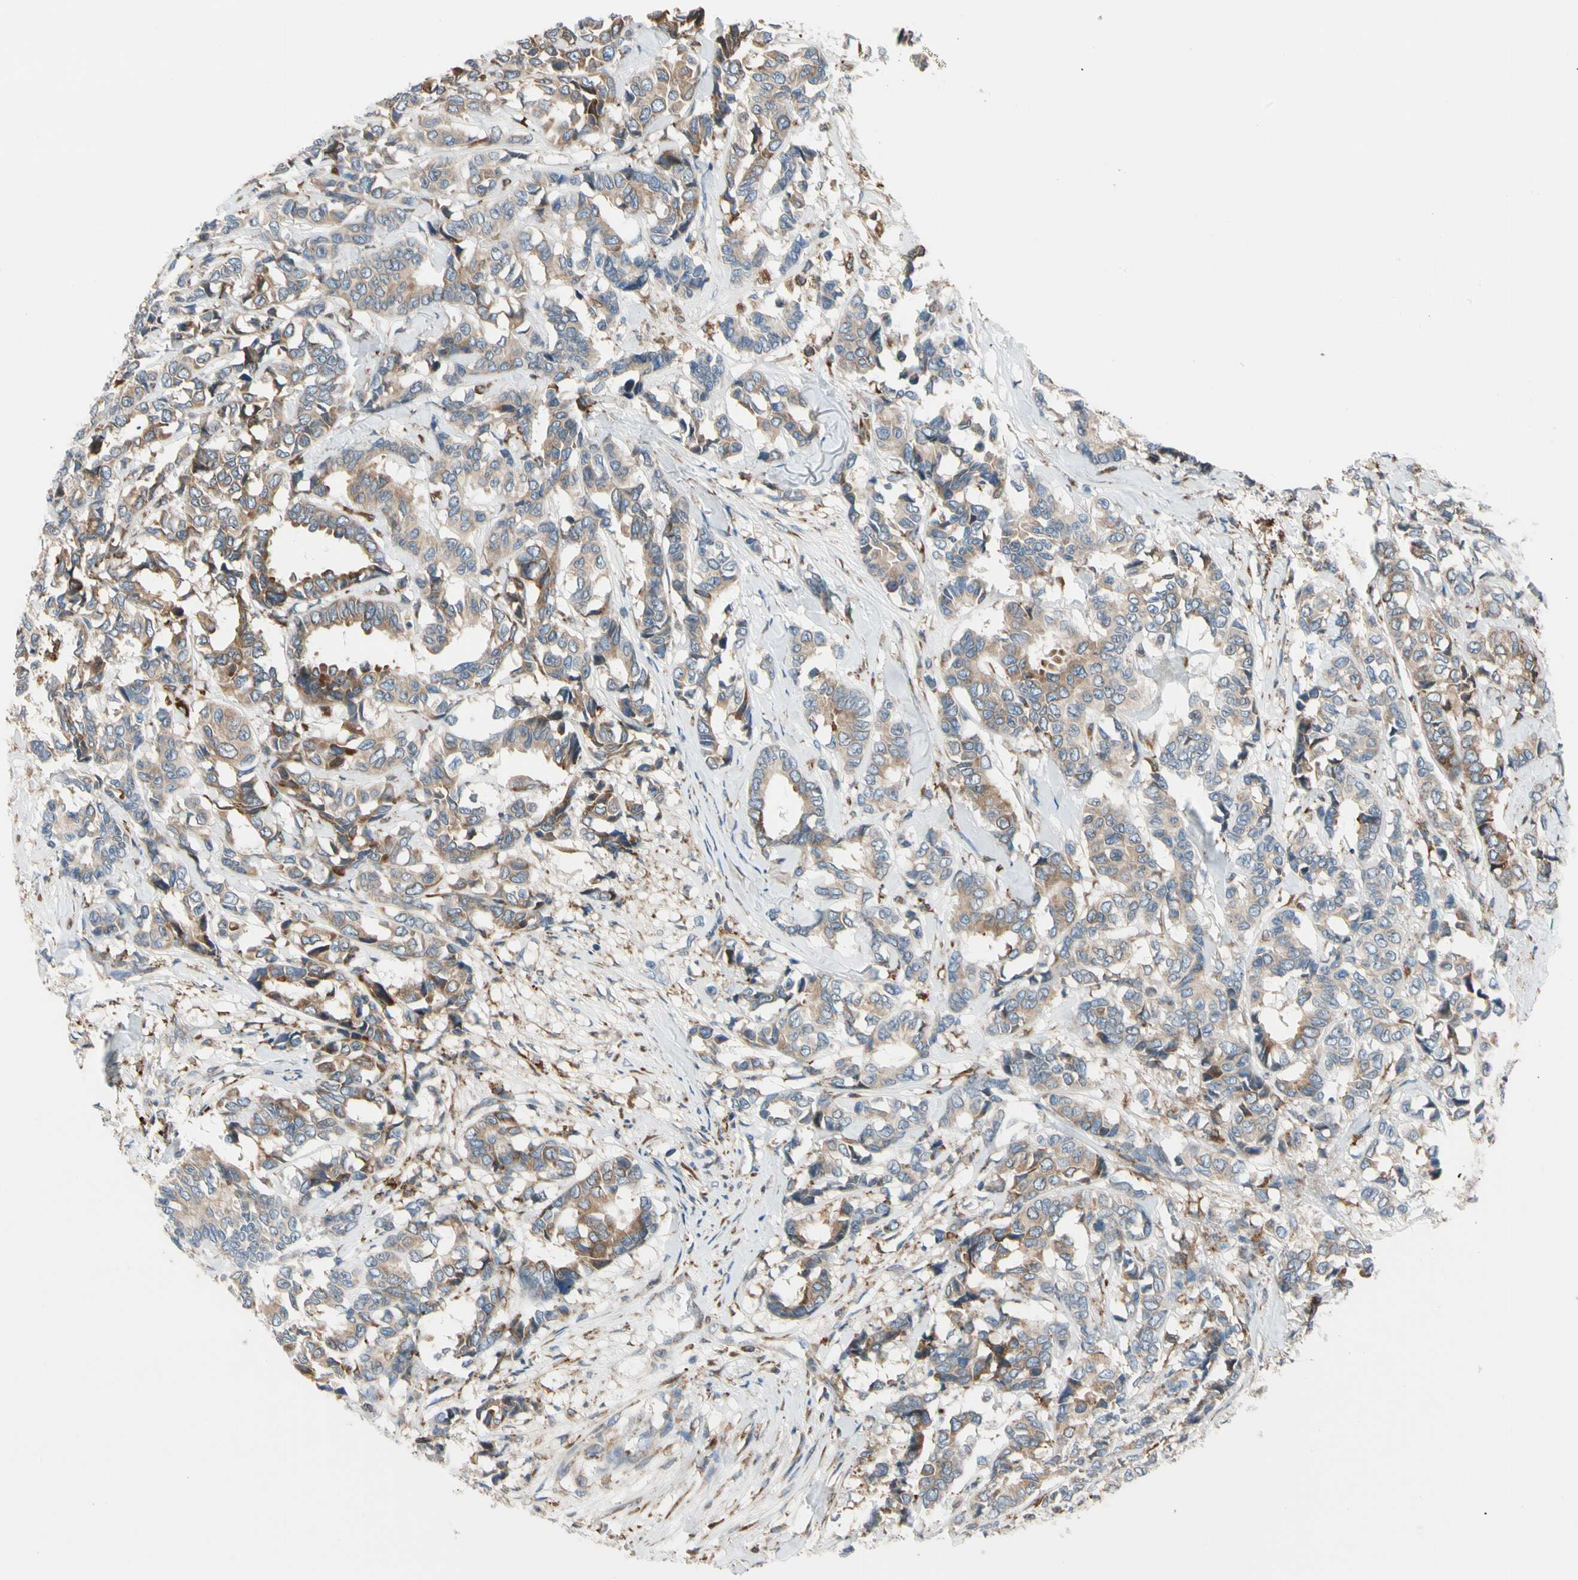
{"staining": {"intensity": "moderate", "quantity": "25%-75%", "location": "cytoplasmic/membranous"}, "tissue": "breast cancer", "cell_type": "Tumor cells", "image_type": "cancer", "snomed": [{"axis": "morphology", "description": "Duct carcinoma"}, {"axis": "topography", "description": "Breast"}], "caption": "An image of human breast cancer (infiltrating ductal carcinoma) stained for a protein exhibits moderate cytoplasmic/membranous brown staining in tumor cells. The protein is stained brown, and the nuclei are stained in blue (DAB IHC with brightfield microscopy, high magnification).", "gene": "LRPAP1", "patient": {"sex": "female", "age": 87}}